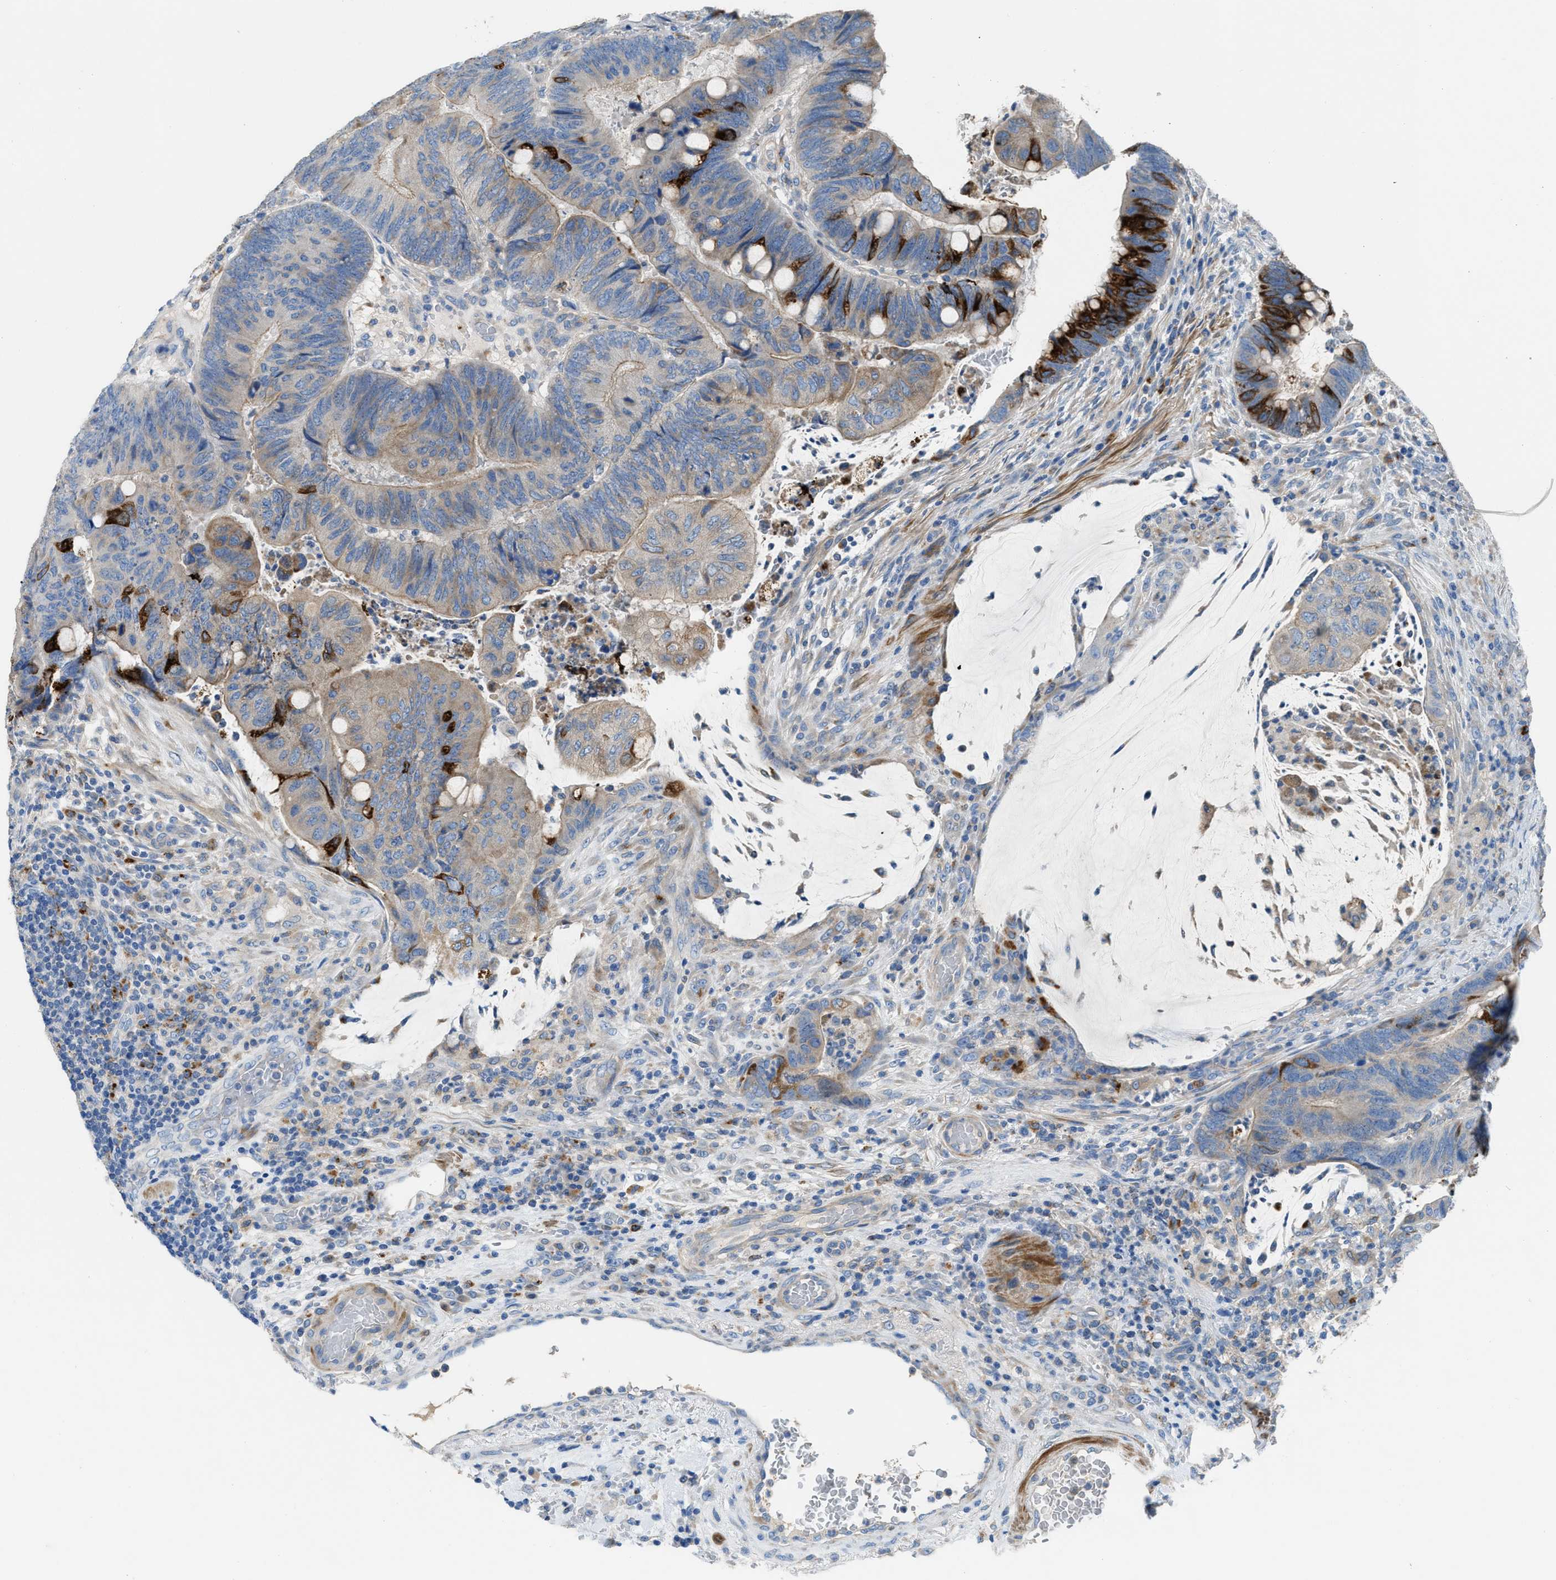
{"staining": {"intensity": "strong", "quantity": "25%-75%", "location": "cytoplasmic/membranous"}, "tissue": "colorectal cancer", "cell_type": "Tumor cells", "image_type": "cancer", "snomed": [{"axis": "morphology", "description": "Normal tissue, NOS"}, {"axis": "morphology", "description": "Adenocarcinoma, NOS"}, {"axis": "topography", "description": "Rectum"}, {"axis": "topography", "description": "Peripheral nerve tissue"}], "caption": "DAB immunohistochemical staining of colorectal cancer (adenocarcinoma) demonstrates strong cytoplasmic/membranous protein expression in approximately 25%-75% of tumor cells.", "gene": "AOAH", "patient": {"sex": "male", "age": 92}}